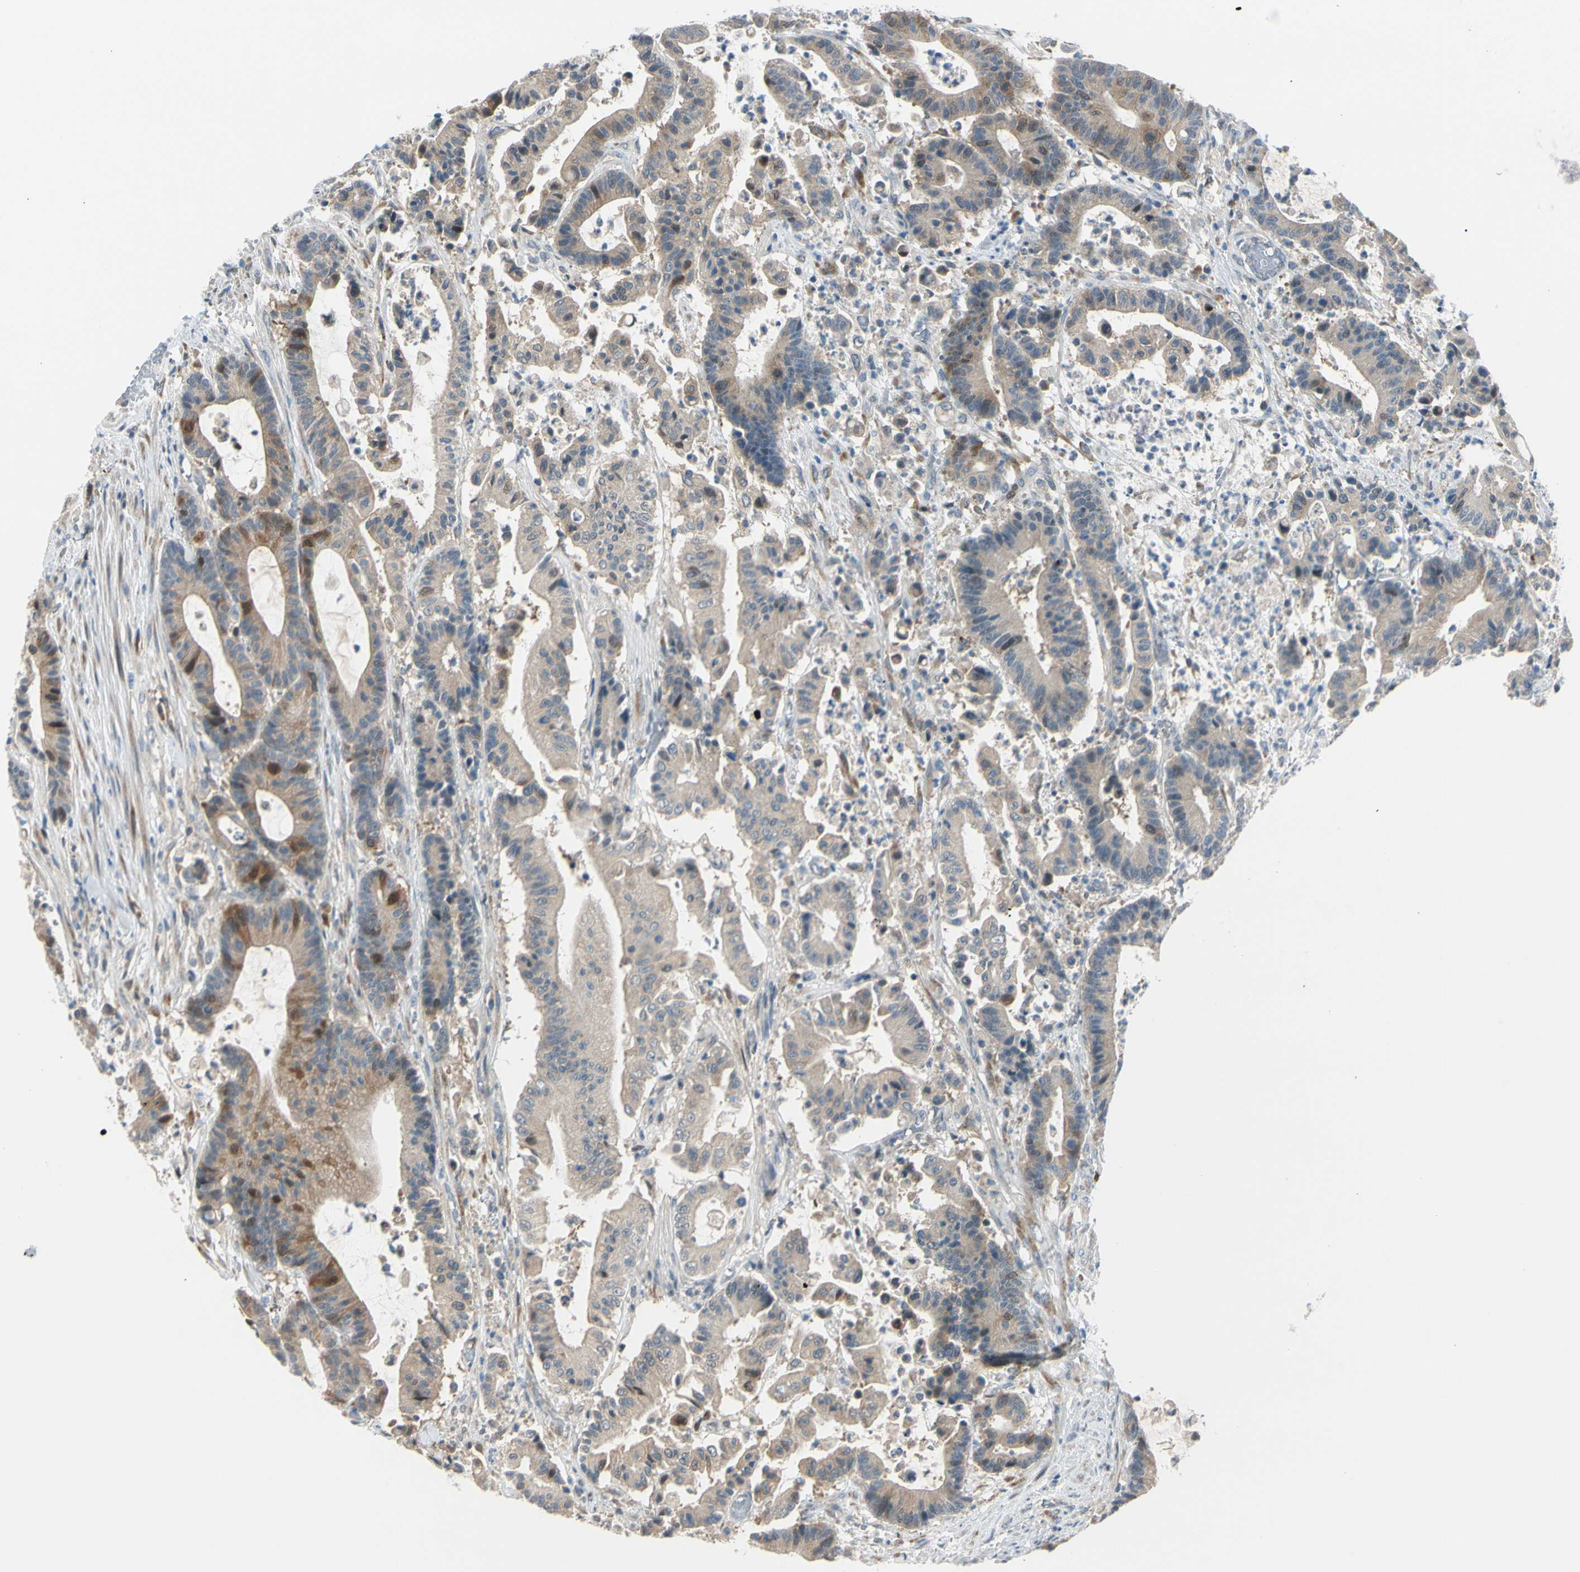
{"staining": {"intensity": "moderate", "quantity": "<25%", "location": "cytoplasmic/membranous"}, "tissue": "colorectal cancer", "cell_type": "Tumor cells", "image_type": "cancer", "snomed": [{"axis": "morphology", "description": "Adenocarcinoma, NOS"}, {"axis": "topography", "description": "Colon"}], "caption": "Human colorectal adenocarcinoma stained with a brown dye exhibits moderate cytoplasmic/membranous positive positivity in about <25% of tumor cells.", "gene": "PTTG1", "patient": {"sex": "female", "age": 84}}